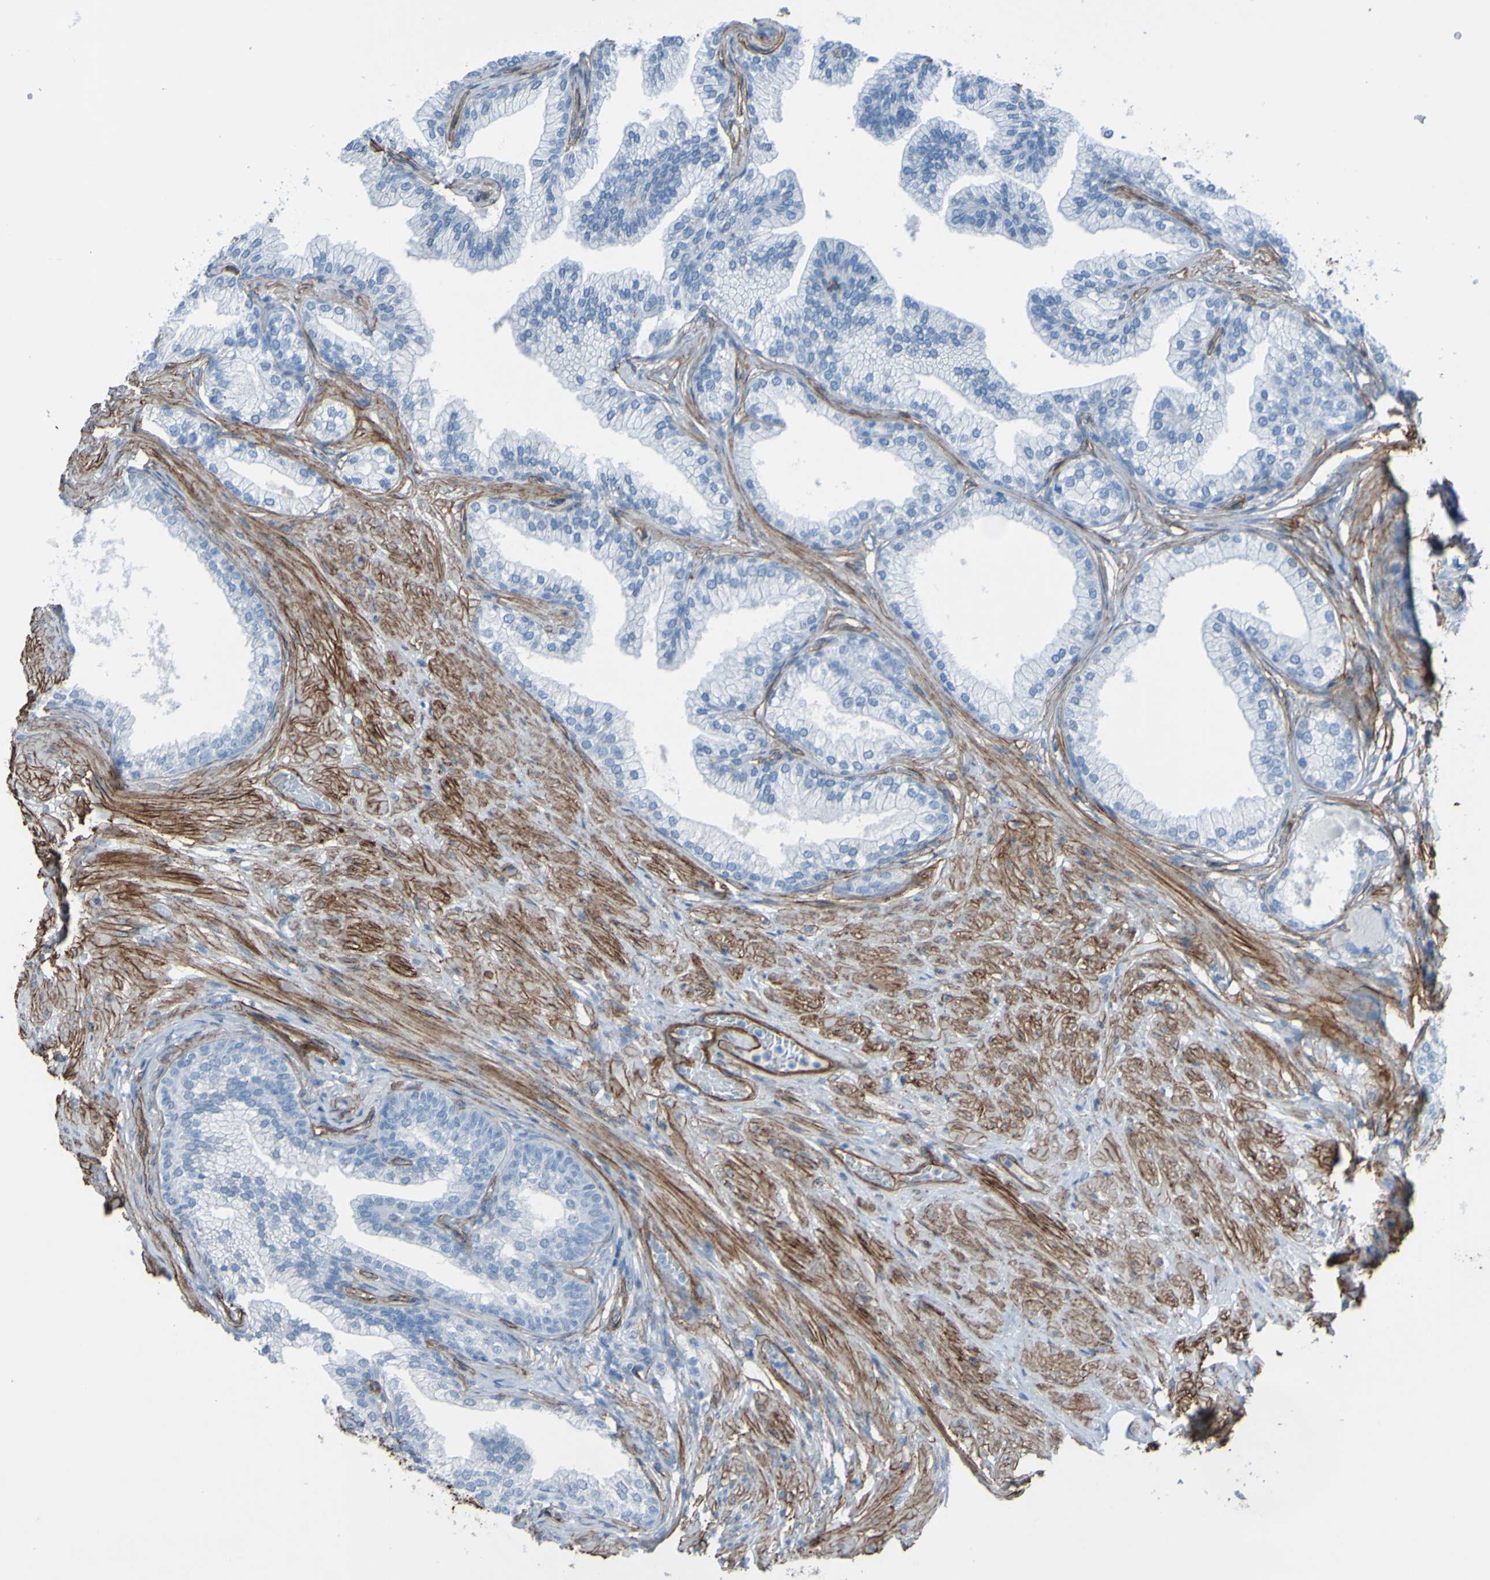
{"staining": {"intensity": "negative", "quantity": "none", "location": "none"}, "tissue": "prostate", "cell_type": "Glandular cells", "image_type": "normal", "snomed": [{"axis": "morphology", "description": "Normal tissue, NOS"}, {"axis": "morphology", "description": "Urothelial carcinoma, Low grade"}, {"axis": "topography", "description": "Urinary bladder"}, {"axis": "topography", "description": "Prostate"}], "caption": "Protein analysis of benign prostate demonstrates no significant expression in glandular cells.", "gene": "COL4A2", "patient": {"sex": "male", "age": 60}}